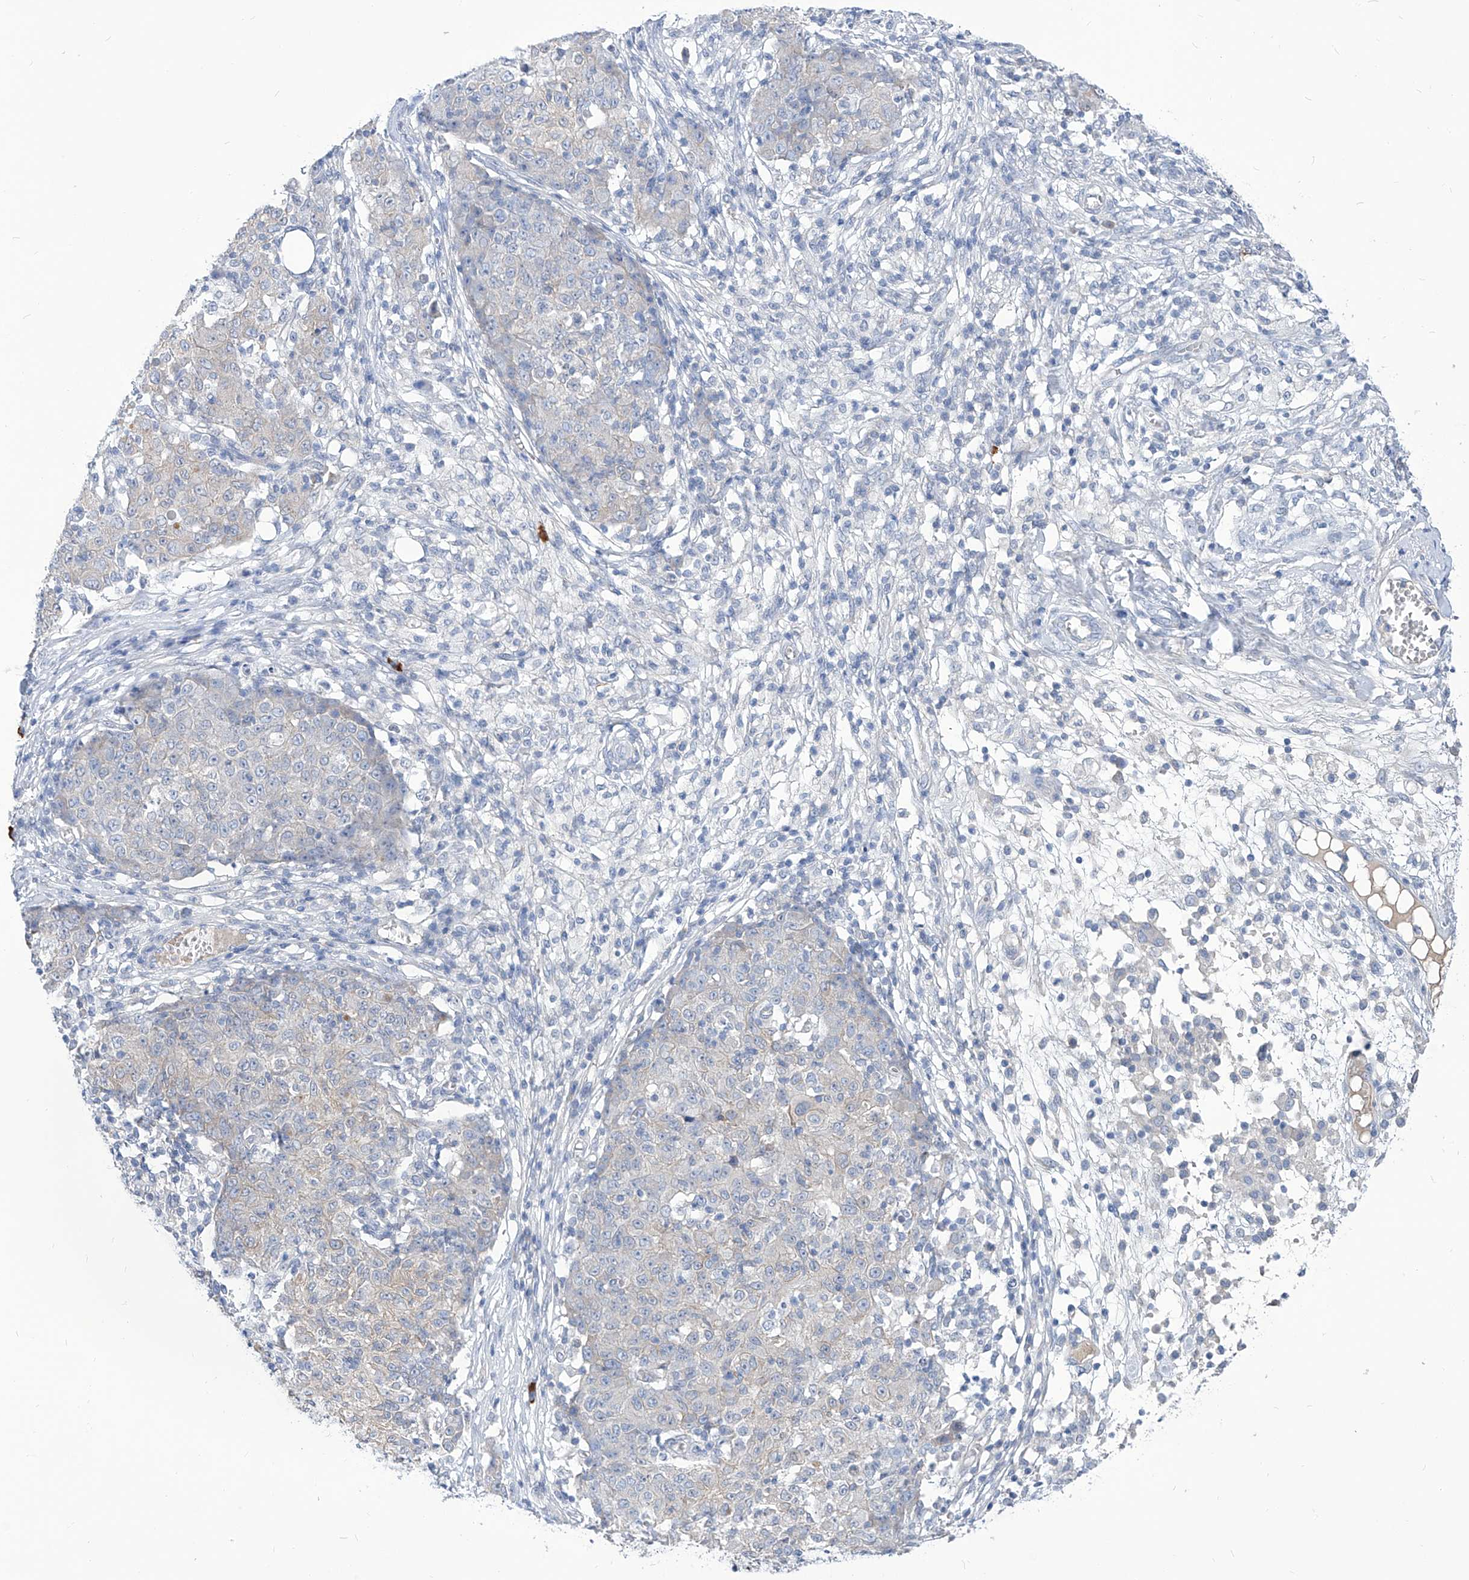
{"staining": {"intensity": "negative", "quantity": "none", "location": "none"}, "tissue": "ovarian cancer", "cell_type": "Tumor cells", "image_type": "cancer", "snomed": [{"axis": "morphology", "description": "Carcinoma, endometroid"}, {"axis": "topography", "description": "Ovary"}], "caption": "Immunohistochemistry (IHC) micrograph of neoplastic tissue: ovarian cancer stained with DAB exhibits no significant protein expression in tumor cells.", "gene": "AKAP10", "patient": {"sex": "female", "age": 42}}